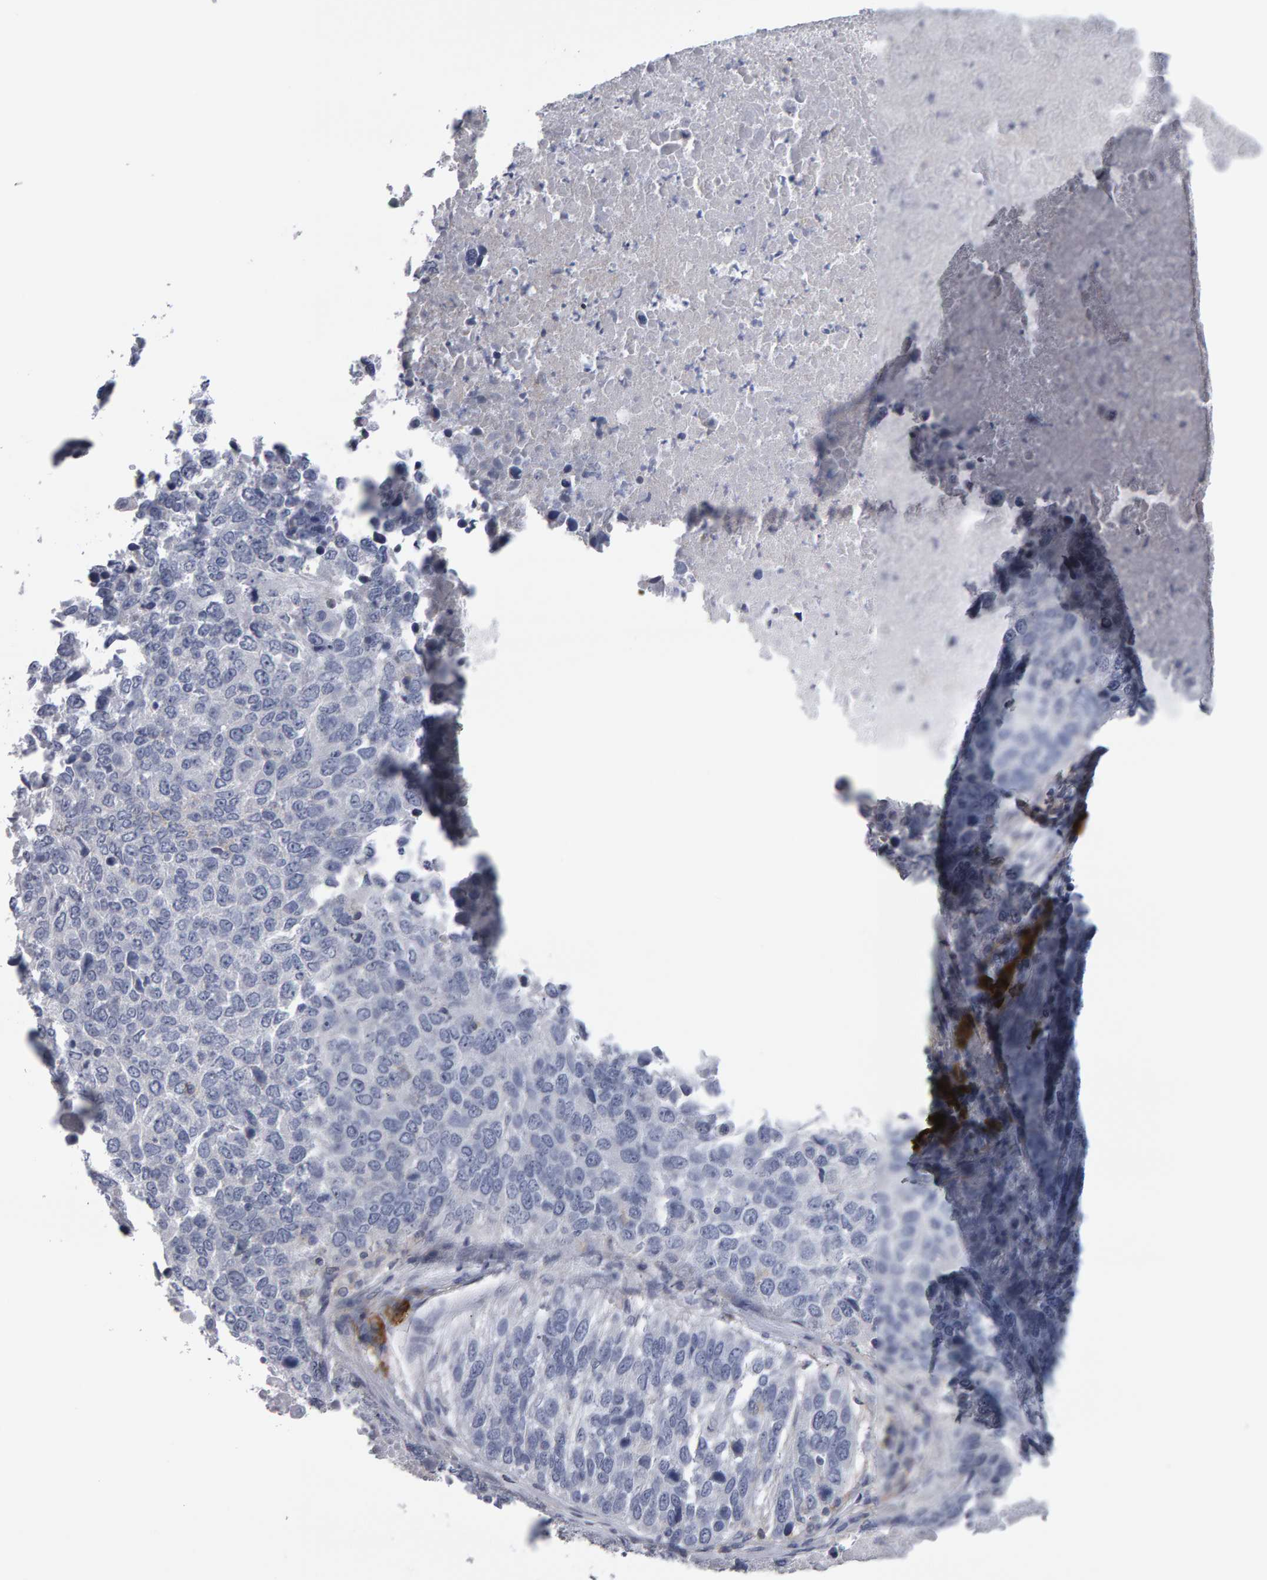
{"staining": {"intensity": "negative", "quantity": "none", "location": "none"}, "tissue": "lung cancer", "cell_type": "Tumor cells", "image_type": "cancer", "snomed": [{"axis": "morphology", "description": "Squamous cell carcinoma, NOS"}, {"axis": "topography", "description": "Lung"}], "caption": "This is a photomicrograph of immunohistochemistry (IHC) staining of lung squamous cell carcinoma, which shows no positivity in tumor cells.", "gene": "CD38", "patient": {"sex": "male", "age": 66}}